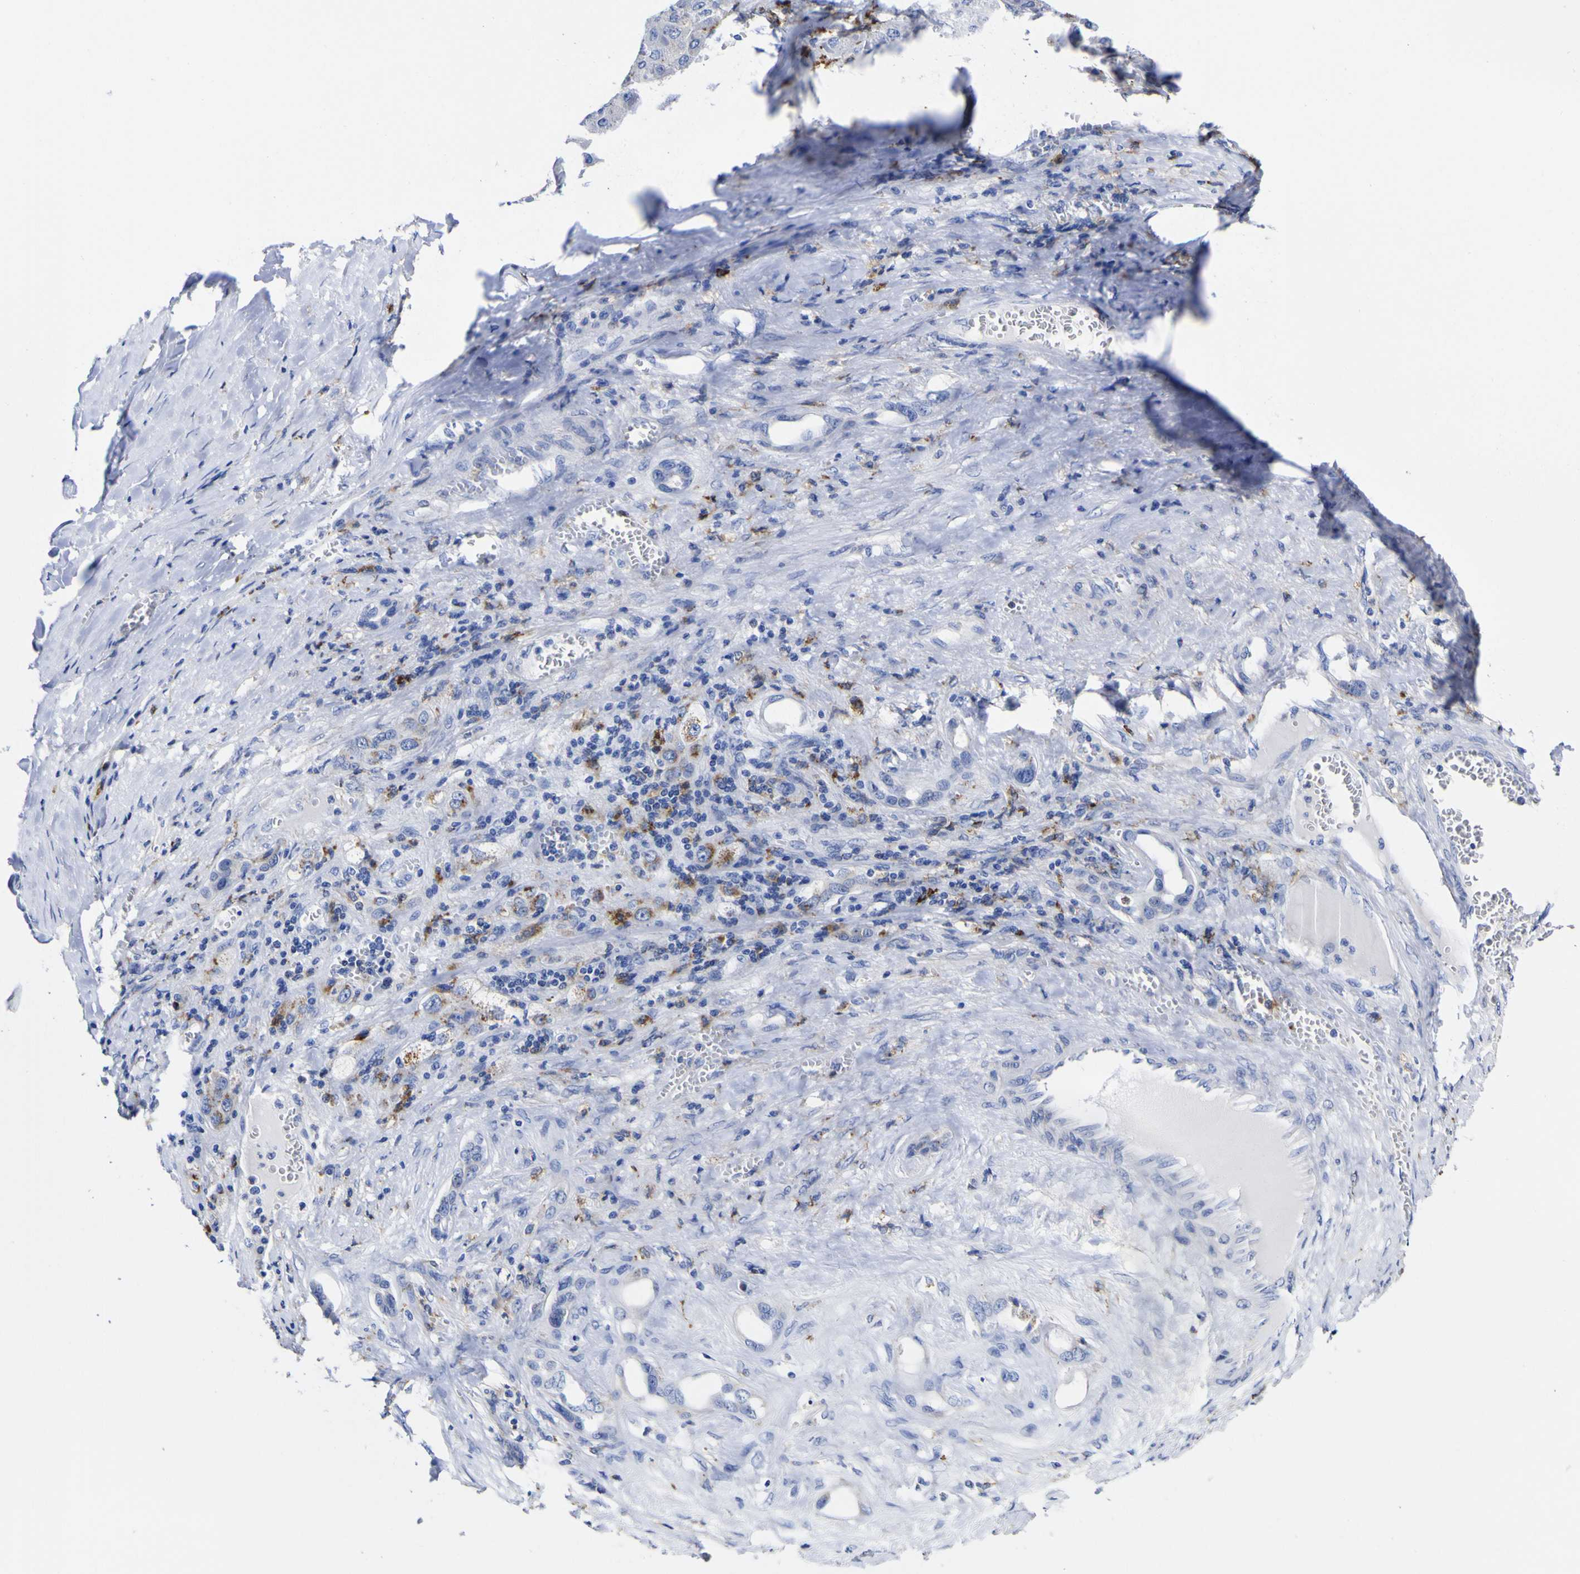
{"staining": {"intensity": "negative", "quantity": "none", "location": "none"}, "tissue": "liver cancer", "cell_type": "Tumor cells", "image_type": "cancer", "snomed": [{"axis": "morphology", "description": "Carcinoma, Hepatocellular, NOS"}, {"axis": "topography", "description": "Liver"}], "caption": "High power microscopy micrograph of an immunohistochemistry image of liver cancer (hepatocellular carcinoma), revealing no significant expression in tumor cells.", "gene": "HLA-DQA1", "patient": {"sex": "female", "age": 73}}